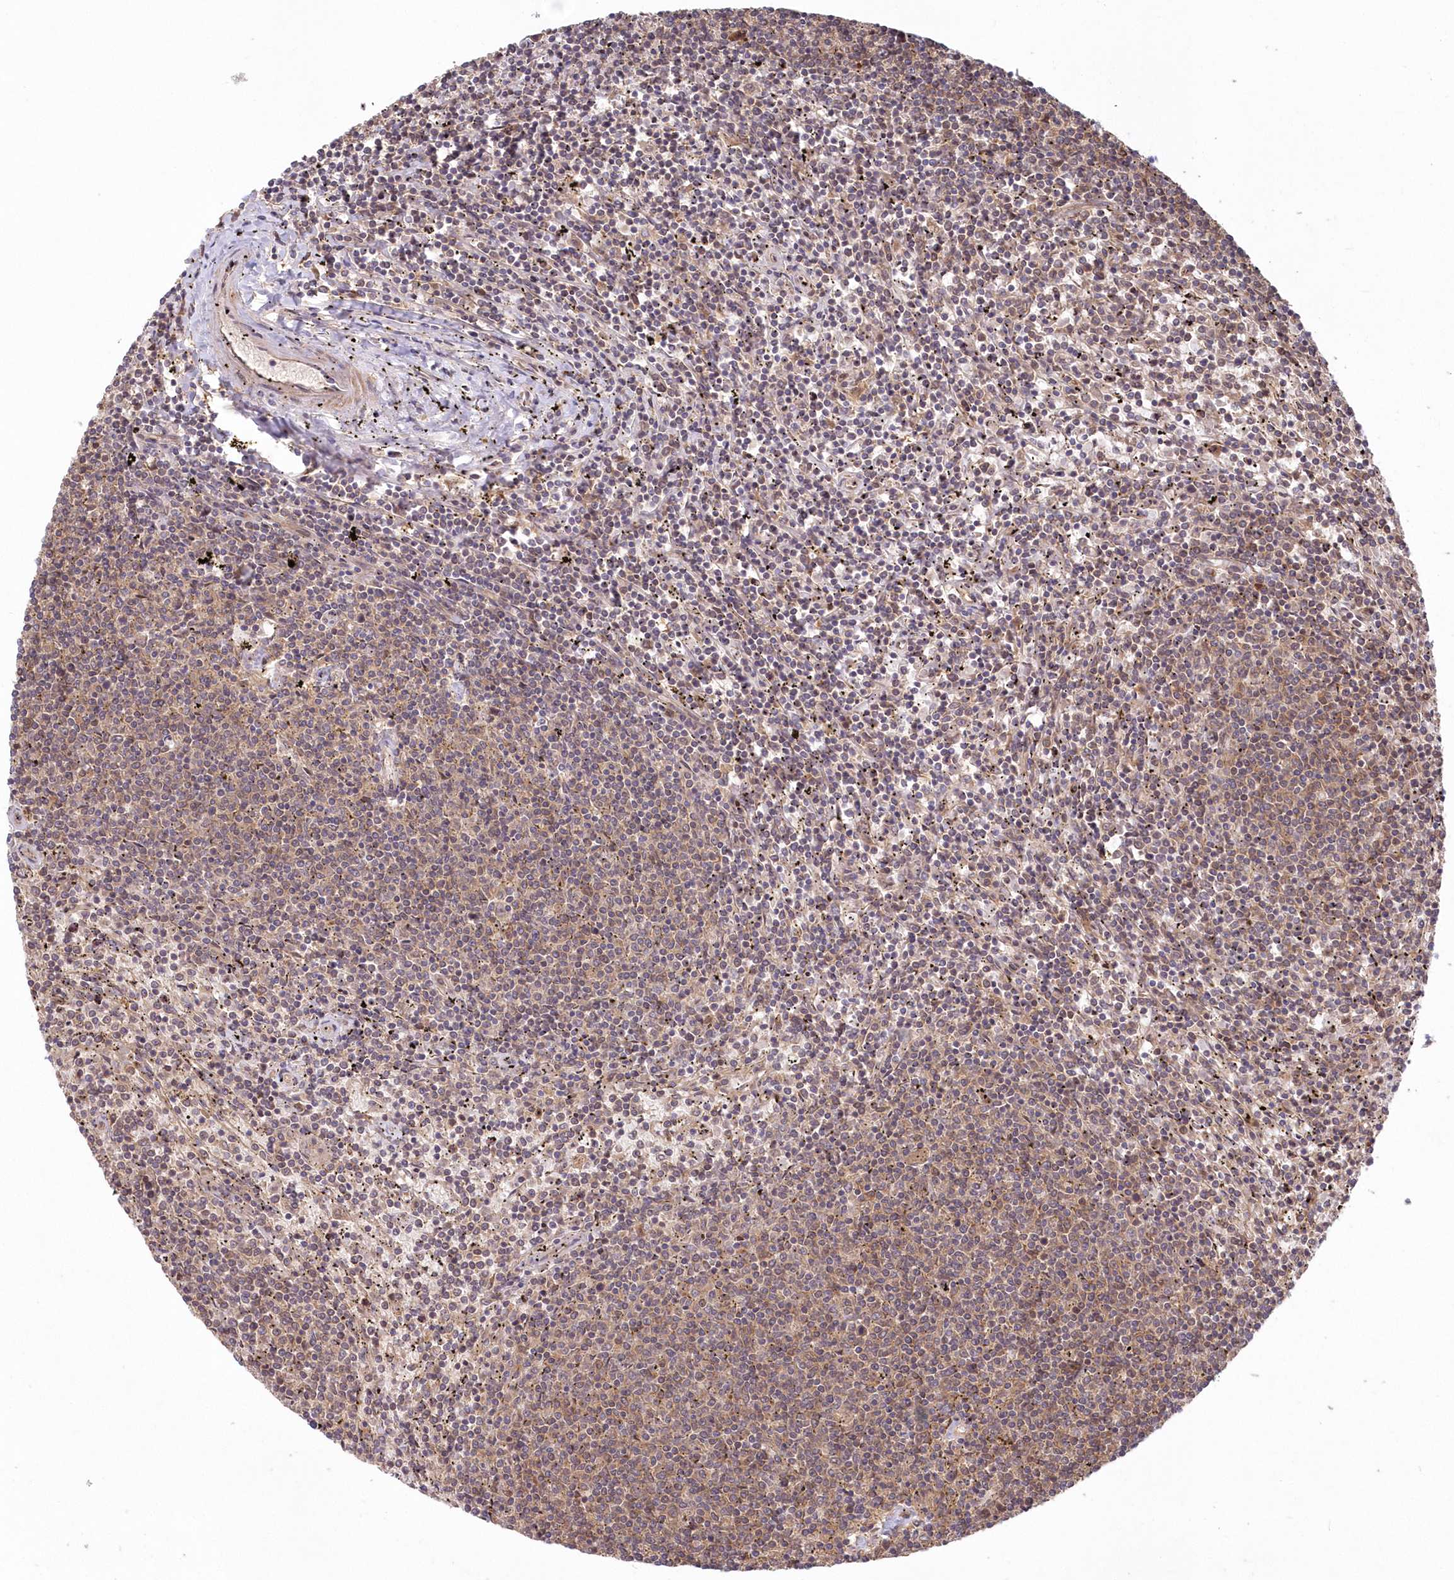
{"staining": {"intensity": "weak", "quantity": "<25%", "location": "cytoplasmic/membranous"}, "tissue": "lymphoma", "cell_type": "Tumor cells", "image_type": "cancer", "snomed": [{"axis": "morphology", "description": "Malignant lymphoma, non-Hodgkin's type, Low grade"}, {"axis": "topography", "description": "Spleen"}], "caption": "Tumor cells are negative for brown protein staining in malignant lymphoma, non-Hodgkin's type (low-grade).", "gene": "TBCA", "patient": {"sex": "female", "age": 50}}